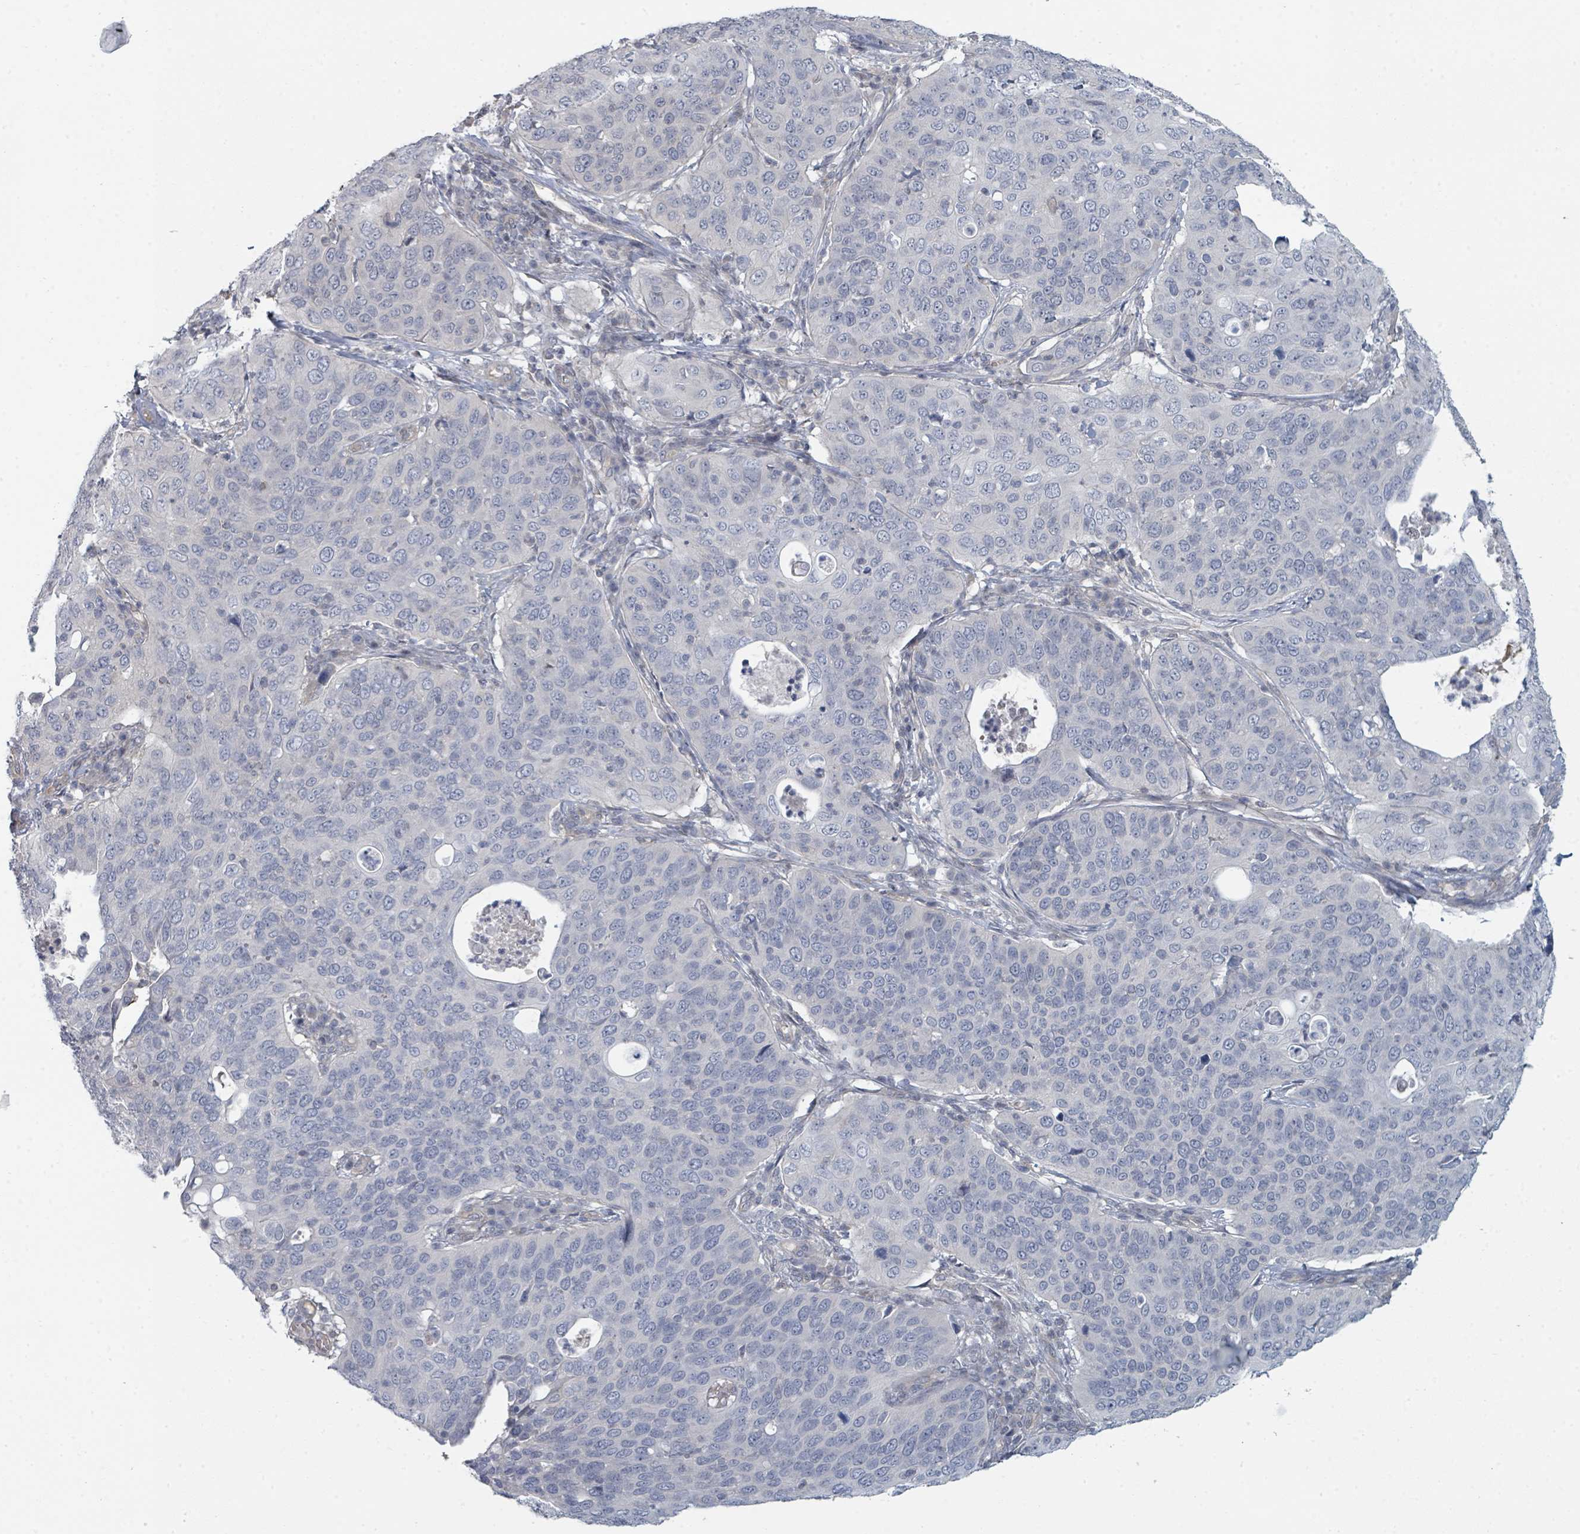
{"staining": {"intensity": "negative", "quantity": "none", "location": "none"}, "tissue": "cervical cancer", "cell_type": "Tumor cells", "image_type": "cancer", "snomed": [{"axis": "morphology", "description": "Squamous cell carcinoma, NOS"}, {"axis": "topography", "description": "Cervix"}], "caption": "This is an IHC image of cervical cancer (squamous cell carcinoma). There is no positivity in tumor cells.", "gene": "SLC25A45", "patient": {"sex": "female", "age": 36}}